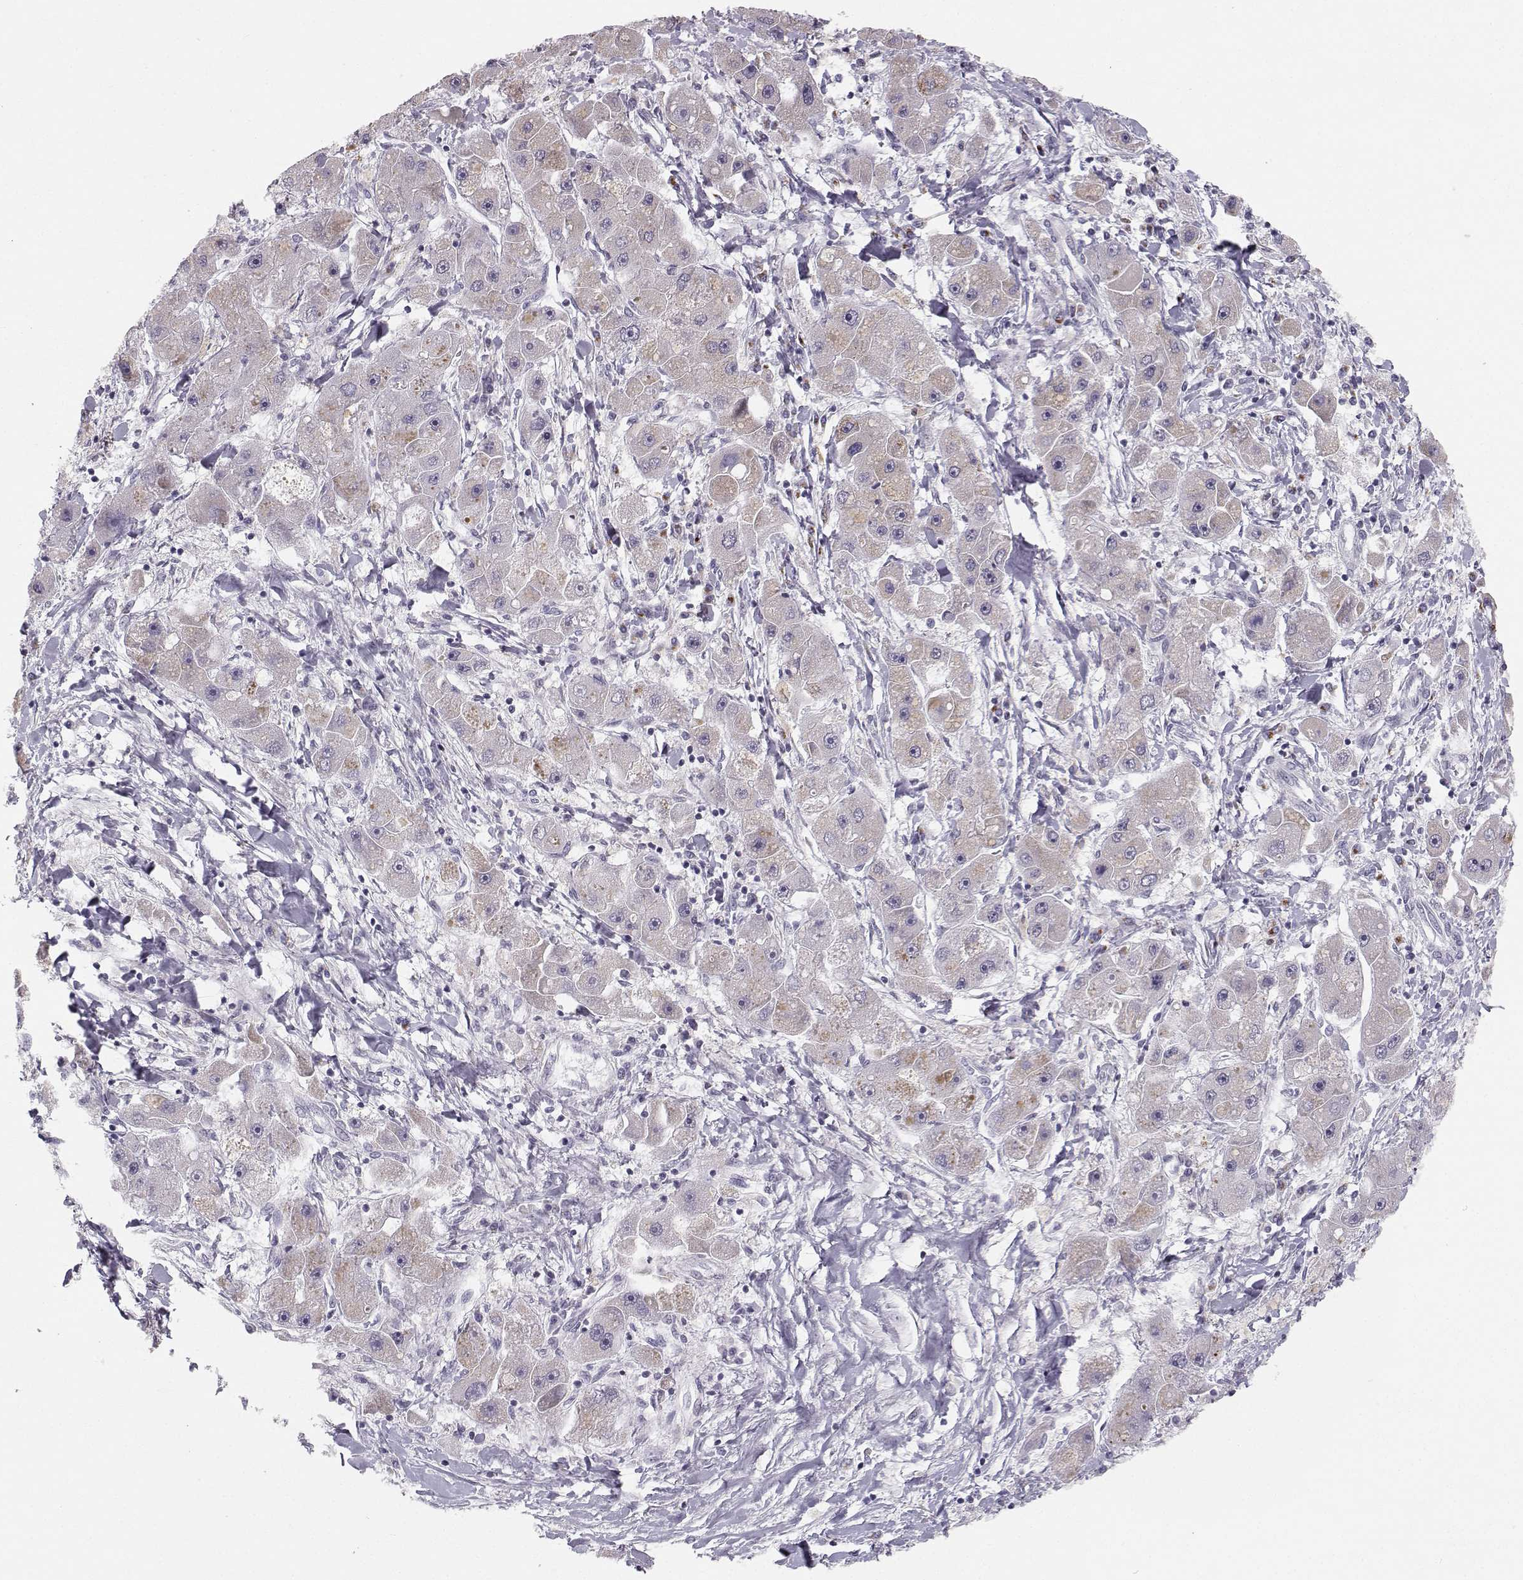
{"staining": {"intensity": "weak", "quantity": "<25%", "location": "cytoplasmic/membranous"}, "tissue": "liver cancer", "cell_type": "Tumor cells", "image_type": "cancer", "snomed": [{"axis": "morphology", "description": "Carcinoma, Hepatocellular, NOS"}, {"axis": "topography", "description": "Liver"}], "caption": "Protein analysis of liver hepatocellular carcinoma reveals no significant positivity in tumor cells.", "gene": "HTR7", "patient": {"sex": "male", "age": 24}}